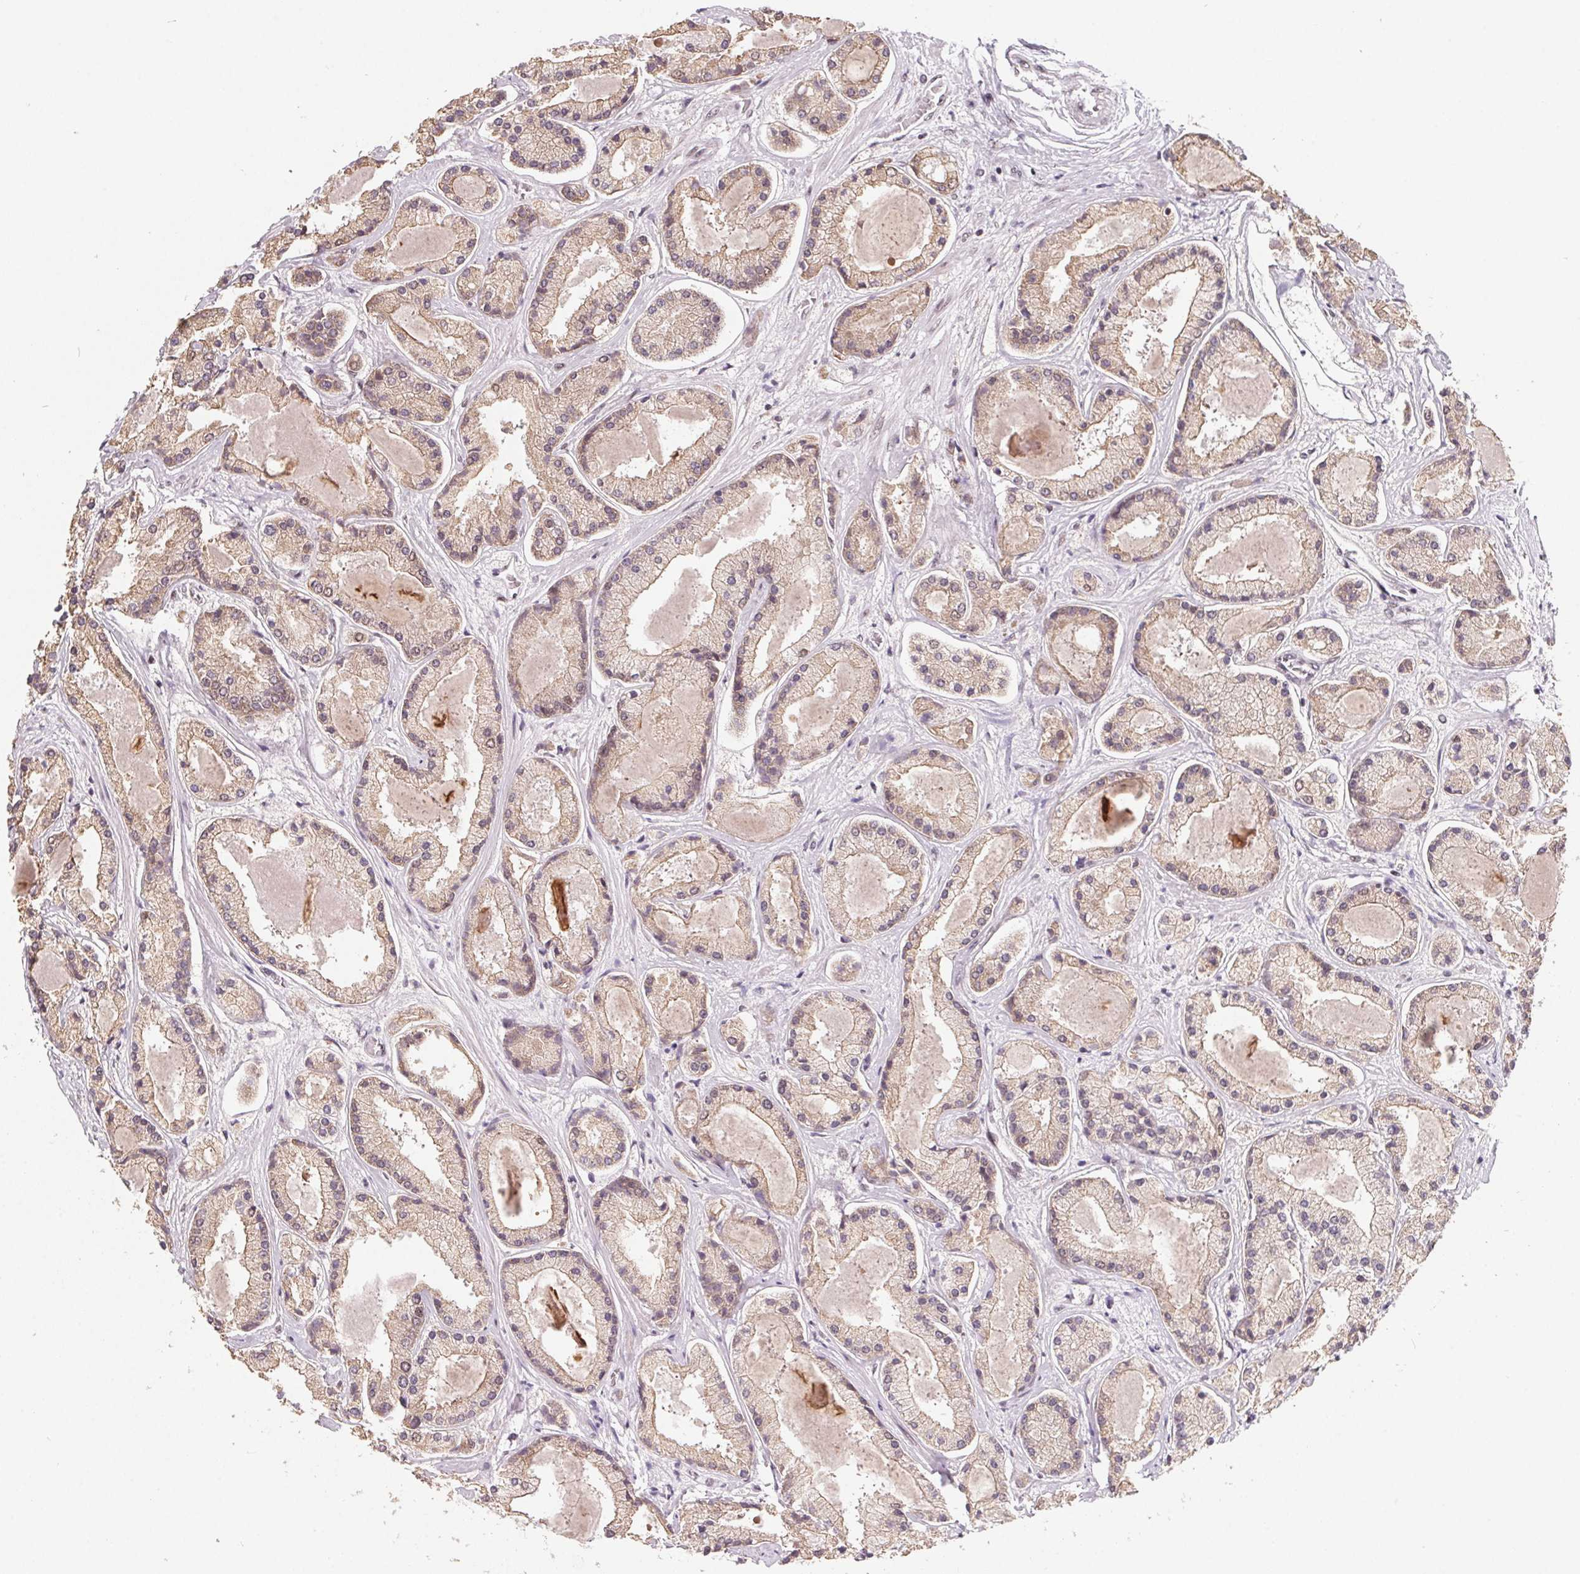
{"staining": {"intensity": "weak", "quantity": ">75%", "location": "cytoplasmic/membranous,nuclear"}, "tissue": "prostate cancer", "cell_type": "Tumor cells", "image_type": "cancer", "snomed": [{"axis": "morphology", "description": "Adenocarcinoma, High grade"}, {"axis": "topography", "description": "Prostate"}], "caption": "The micrograph demonstrates immunohistochemical staining of prostate adenocarcinoma (high-grade). There is weak cytoplasmic/membranous and nuclear staining is identified in approximately >75% of tumor cells.", "gene": "TCERG1", "patient": {"sex": "male", "age": 67}}